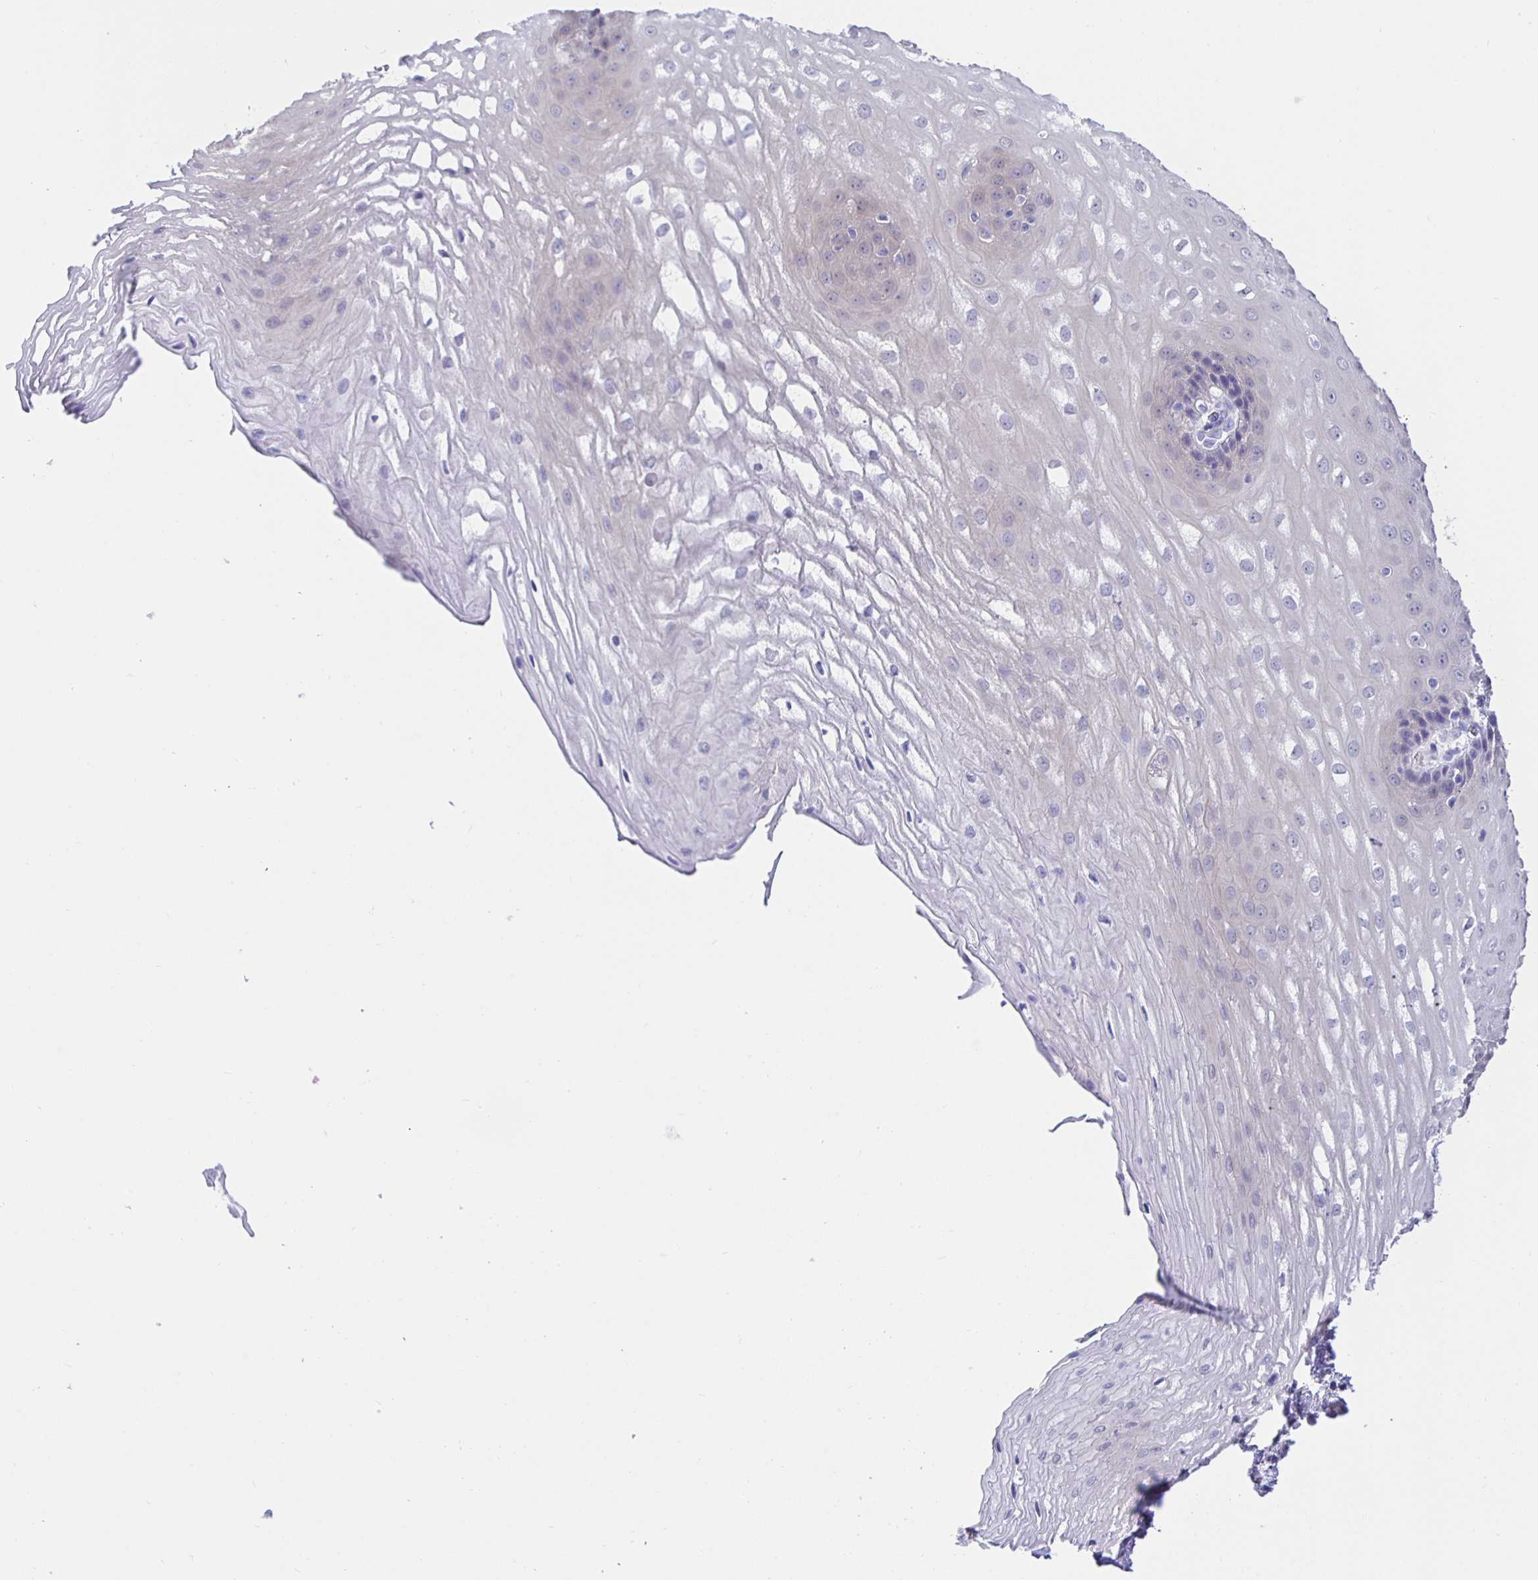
{"staining": {"intensity": "negative", "quantity": "none", "location": "none"}, "tissue": "esophagus", "cell_type": "Squamous epithelial cells", "image_type": "normal", "snomed": [{"axis": "morphology", "description": "Normal tissue, NOS"}, {"axis": "topography", "description": "Esophagus"}], "caption": "Protein analysis of normal esophagus displays no significant staining in squamous epithelial cells.", "gene": "HSPA4L", "patient": {"sex": "male", "age": 62}}